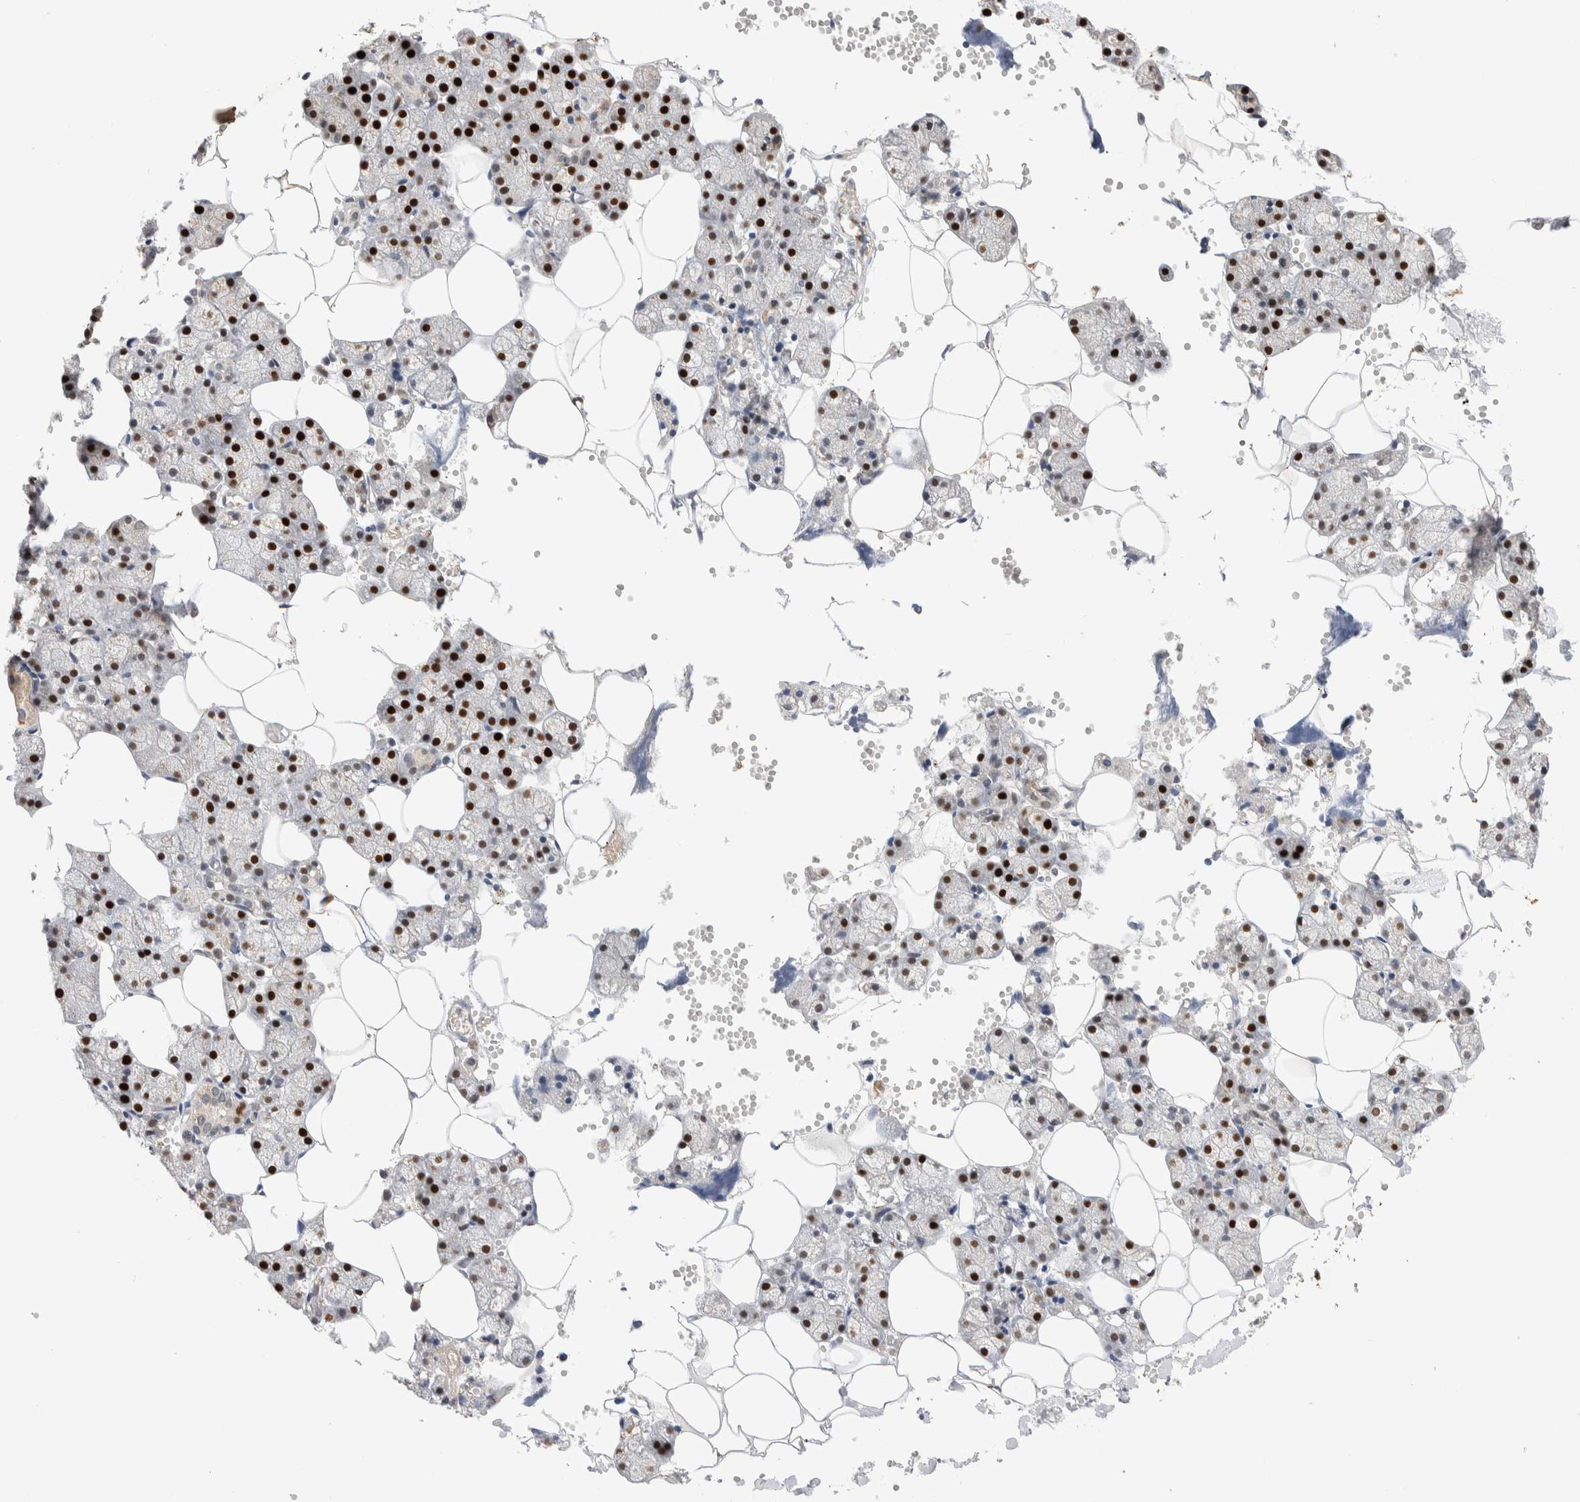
{"staining": {"intensity": "strong", "quantity": "25%-75%", "location": "cytoplasmic/membranous,nuclear"}, "tissue": "salivary gland", "cell_type": "Glandular cells", "image_type": "normal", "snomed": [{"axis": "morphology", "description": "Normal tissue, NOS"}, {"axis": "topography", "description": "Salivary gland"}], "caption": "IHC of benign human salivary gland exhibits high levels of strong cytoplasmic/membranous,nuclear staining in about 25%-75% of glandular cells. The staining is performed using DAB brown chromogen to label protein expression. The nuclei are counter-stained blue using hematoxylin.", "gene": "NSMAF", "patient": {"sex": "male", "age": 62}}